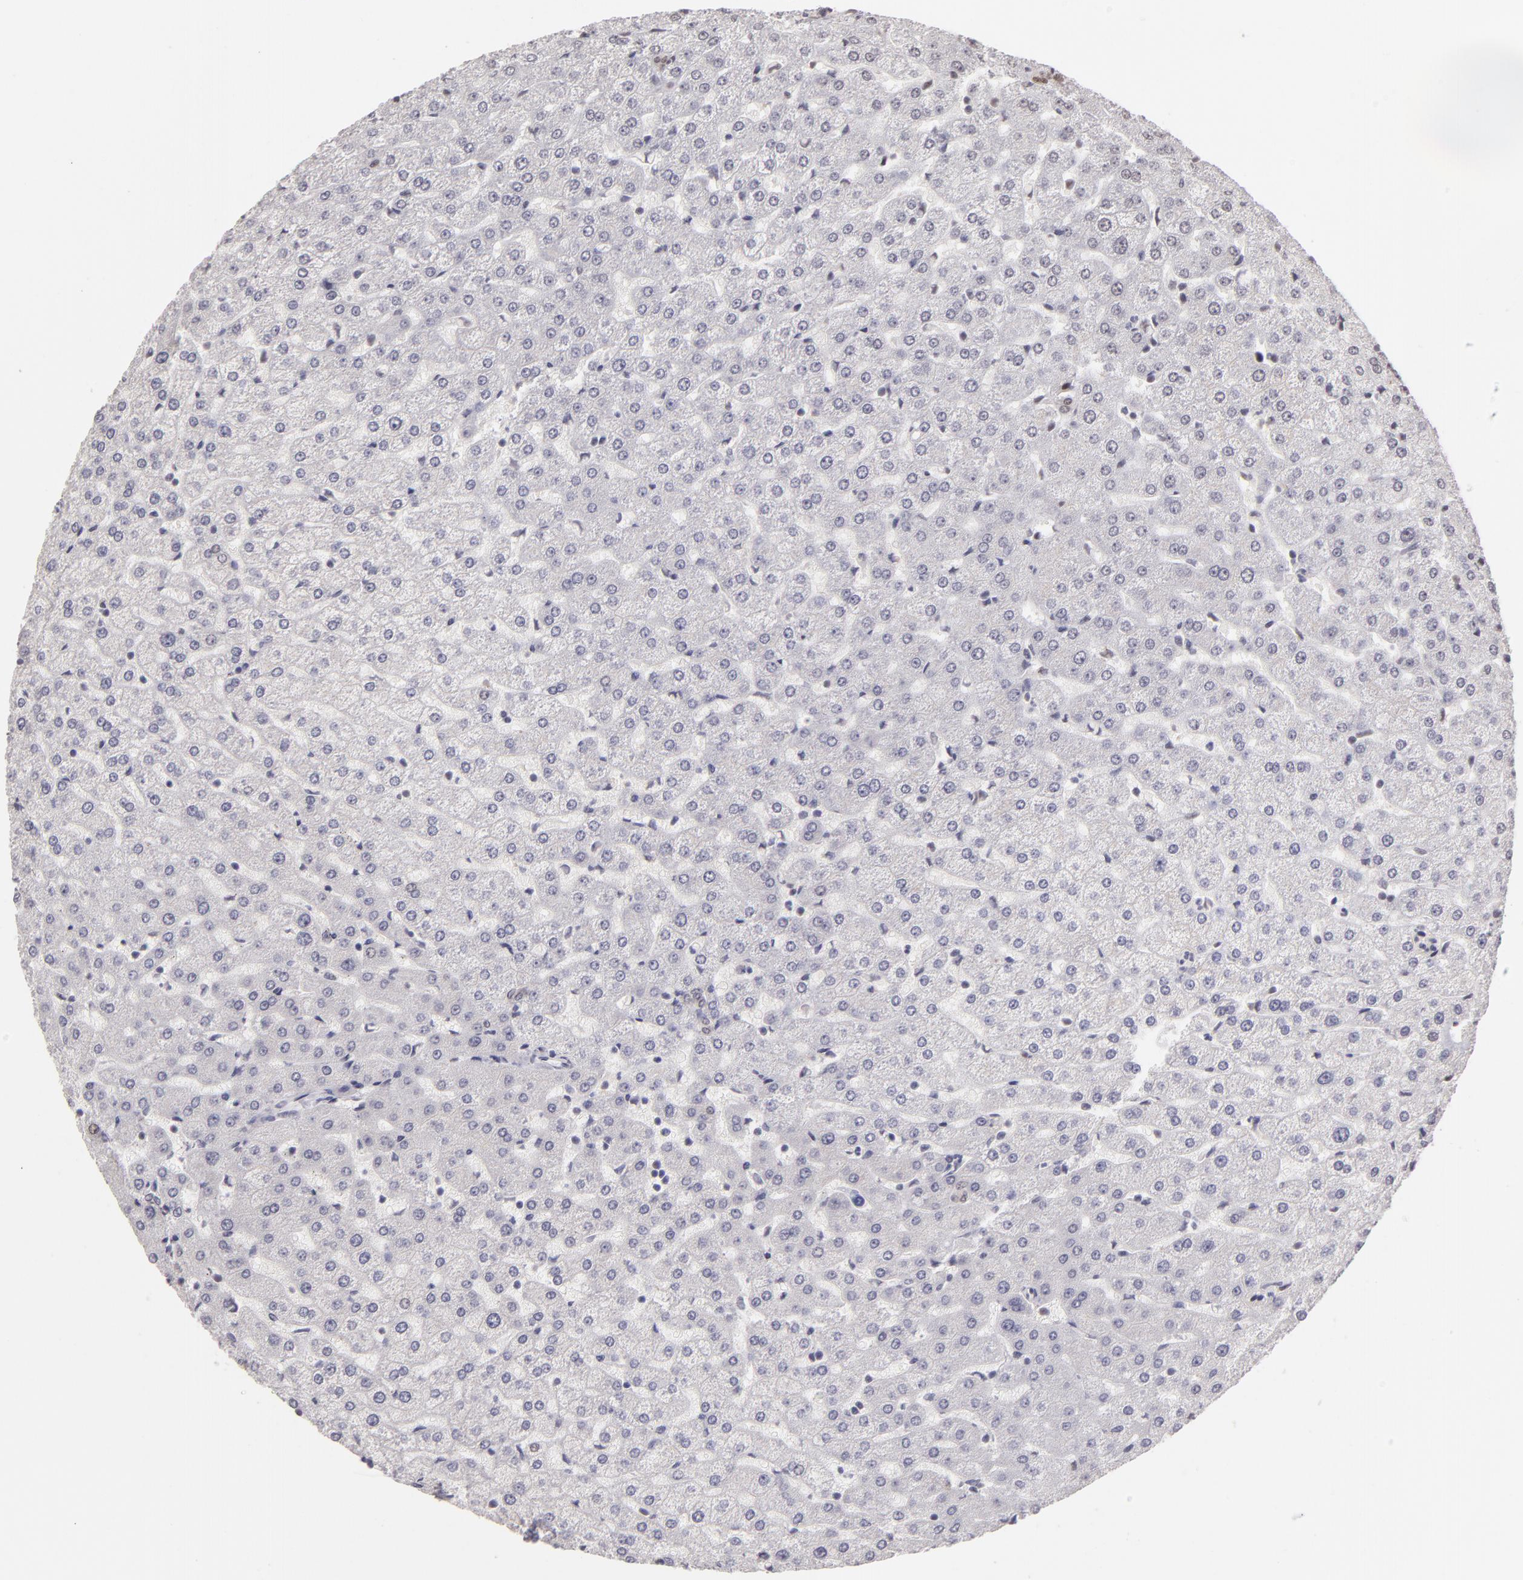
{"staining": {"intensity": "weak", "quantity": ">75%", "location": "cytoplasmic/membranous"}, "tissue": "liver", "cell_type": "Cholangiocytes", "image_type": "normal", "snomed": [{"axis": "morphology", "description": "Normal tissue, NOS"}, {"axis": "morphology", "description": "Fibrosis, NOS"}, {"axis": "topography", "description": "Liver"}], "caption": "High-magnification brightfield microscopy of normal liver stained with DAB (brown) and counterstained with hematoxylin (blue). cholangiocytes exhibit weak cytoplasmic/membranous staining is seen in about>75% of cells.", "gene": "INTS6", "patient": {"sex": "female", "age": 29}}